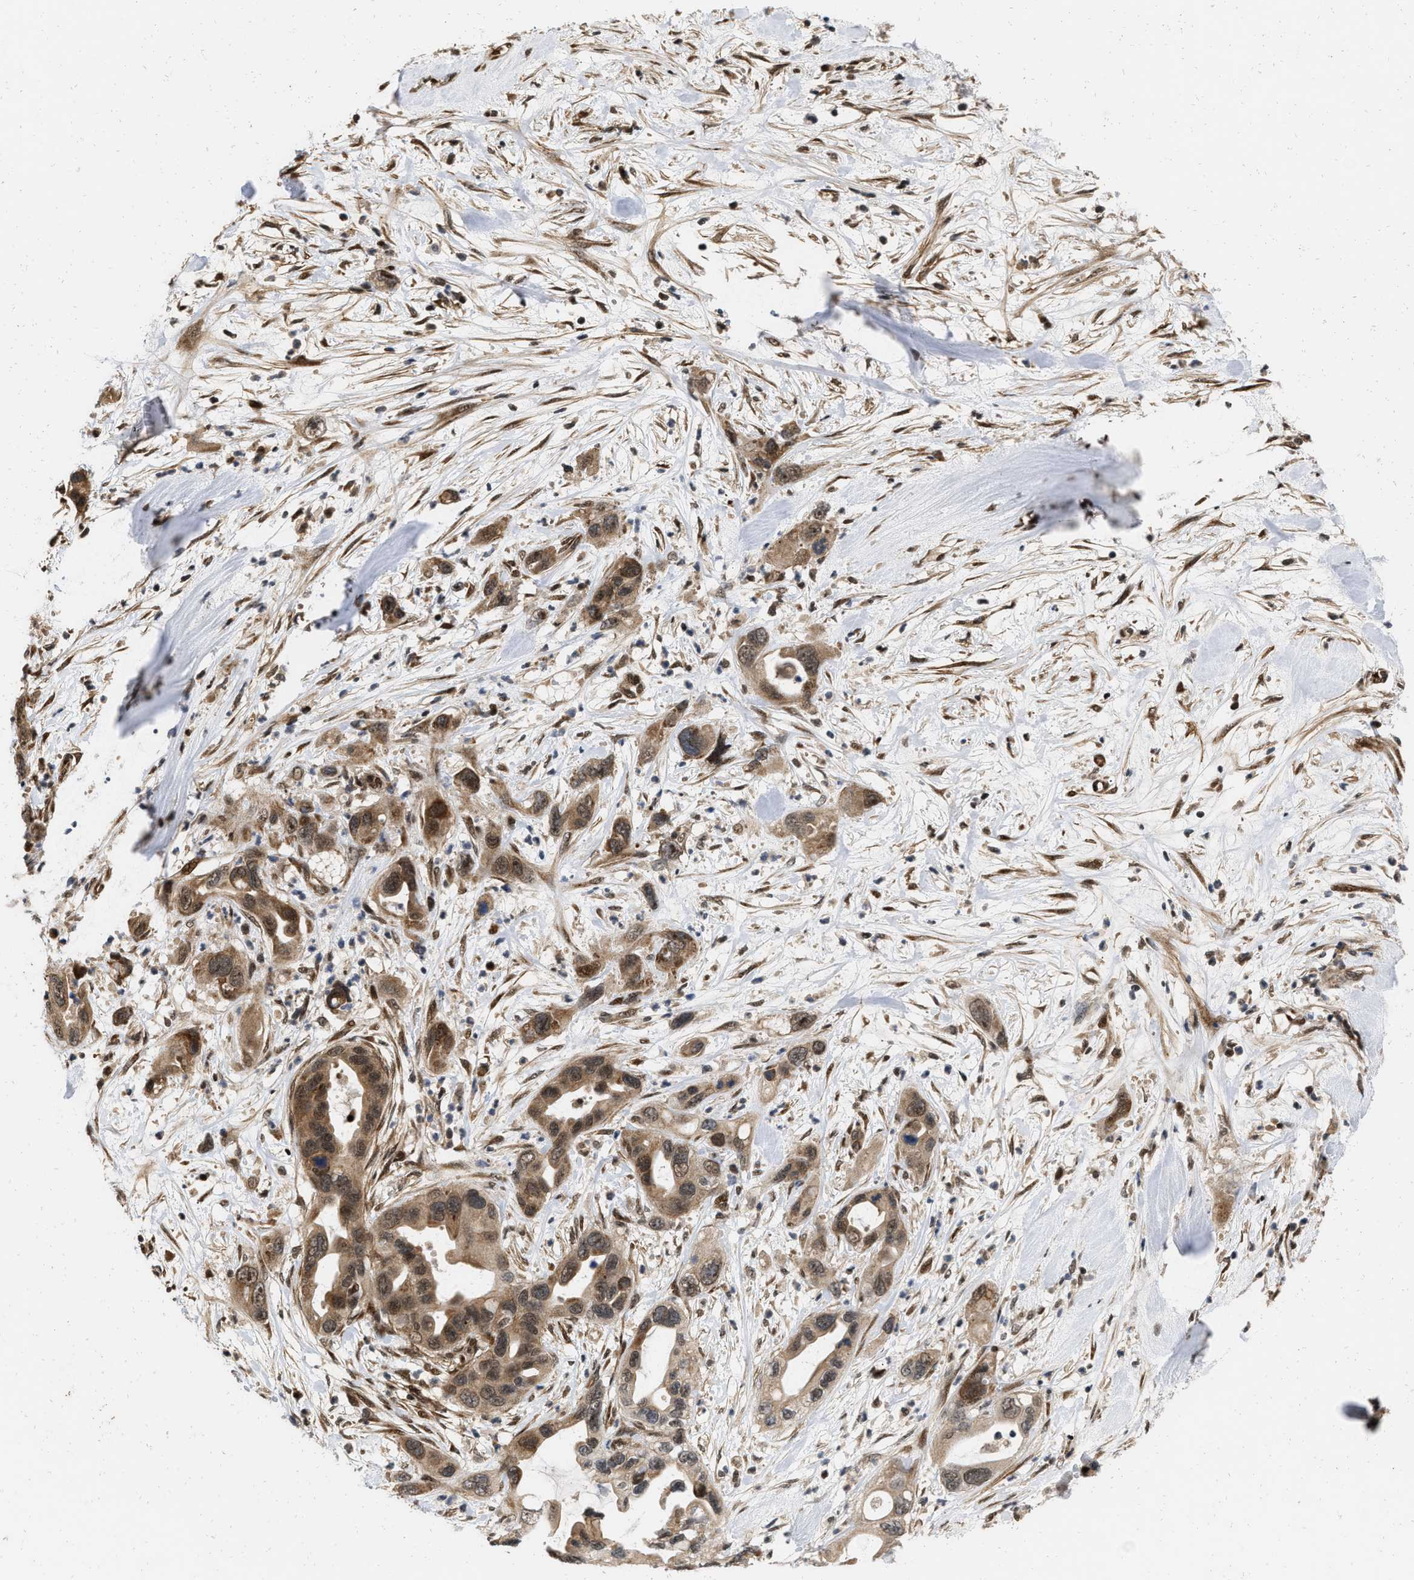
{"staining": {"intensity": "moderate", "quantity": ">75%", "location": "cytoplasmic/membranous,nuclear"}, "tissue": "pancreatic cancer", "cell_type": "Tumor cells", "image_type": "cancer", "snomed": [{"axis": "morphology", "description": "Adenocarcinoma, NOS"}, {"axis": "topography", "description": "Pancreas"}], "caption": "Pancreatic cancer tissue displays moderate cytoplasmic/membranous and nuclear staining in approximately >75% of tumor cells The staining was performed using DAB (3,3'-diaminobenzidine), with brown indicating positive protein expression. Nuclei are stained blue with hematoxylin.", "gene": "ANKRD11", "patient": {"sex": "female", "age": 71}}